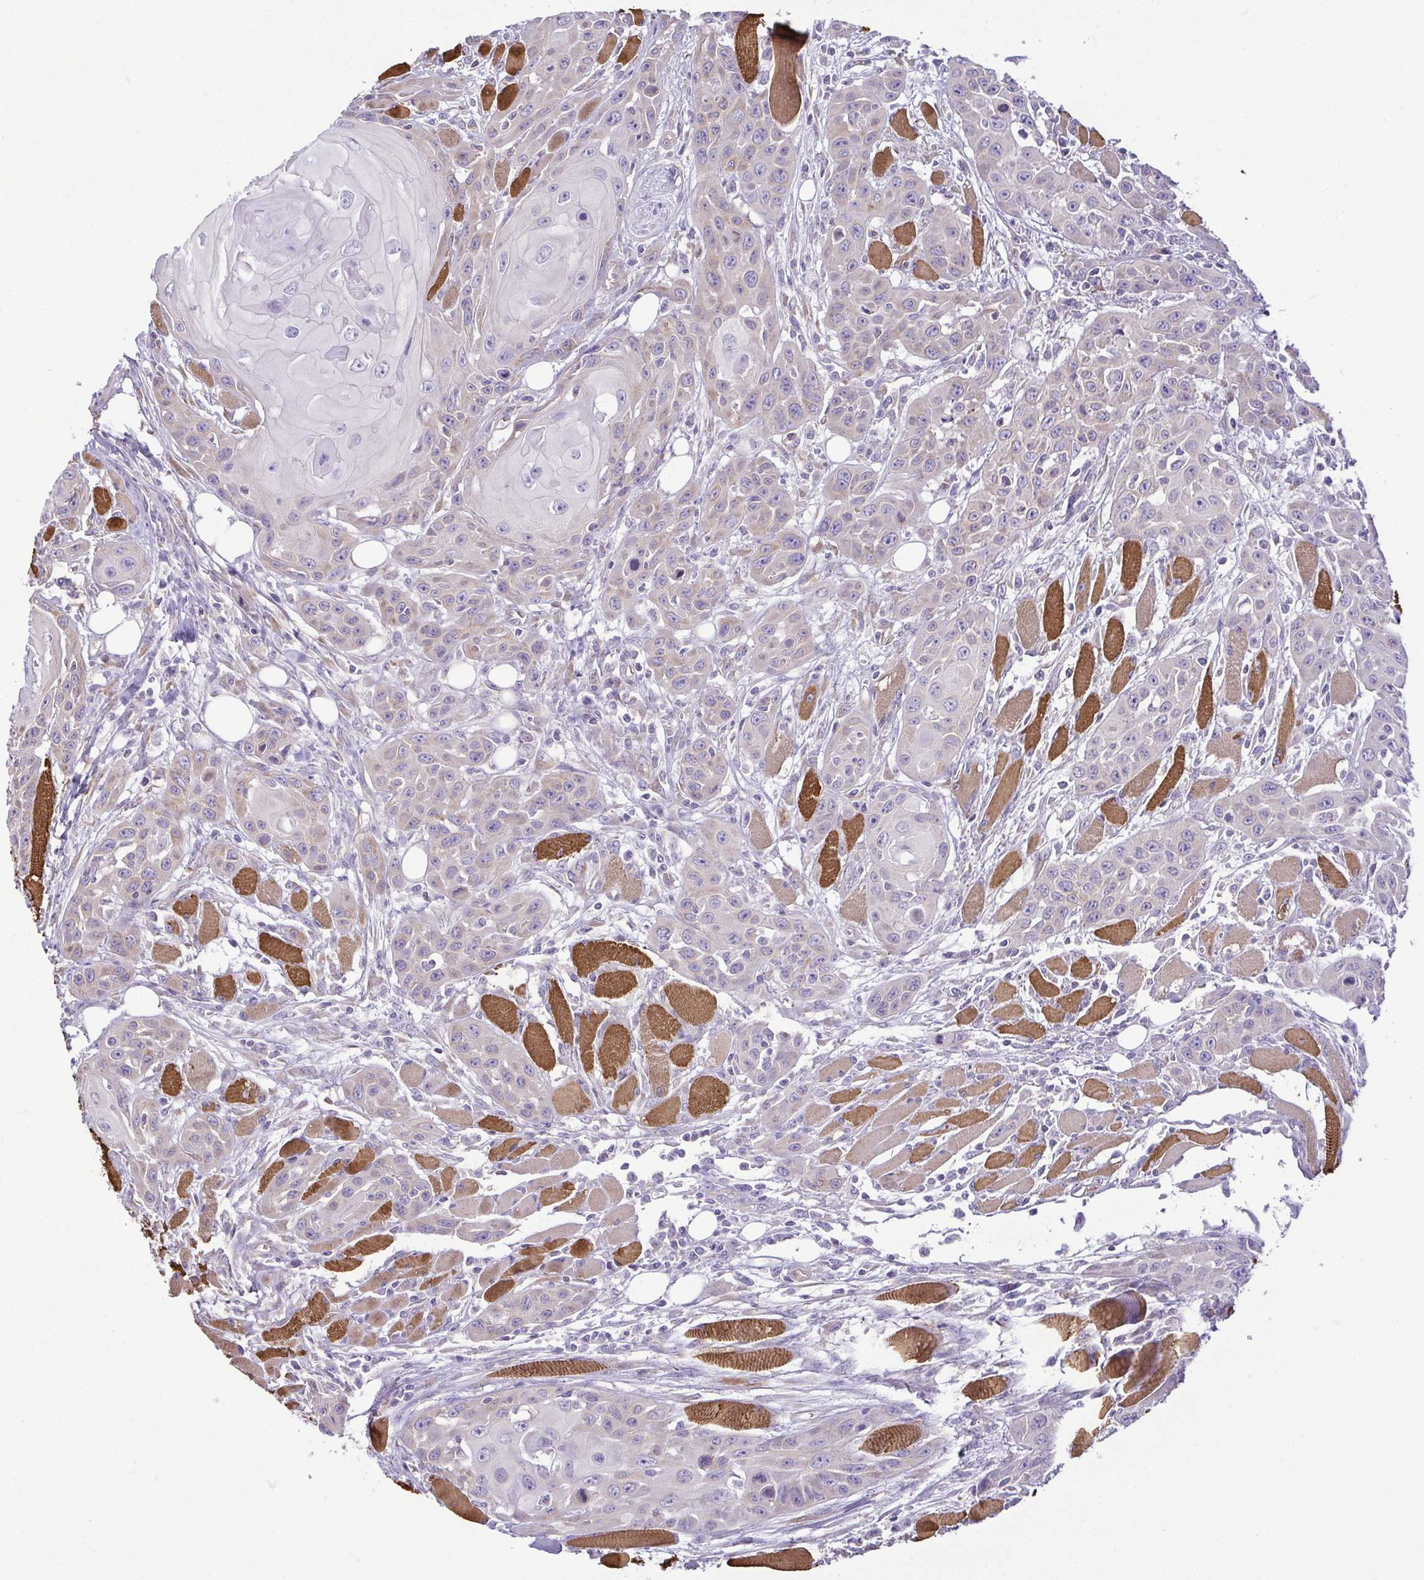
{"staining": {"intensity": "weak", "quantity": "<25%", "location": "cytoplasmic/membranous"}, "tissue": "head and neck cancer", "cell_type": "Tumor cells", "image_type": "cancer", "snomed": [{"axis": "morphology", "description": "Squamous cell carcinoma, NOS"}, {"axis": "topography", "description": "Head-Neck"}], "caption": "Immunohistochemistry (IHC) histopathology image of squamous cell carcinoma (head and neck) stained for a protein (brown), which shows no positivity in tumor cells.", "gene": "MYL10", "patient": {"sex": "female", "age": 80}}